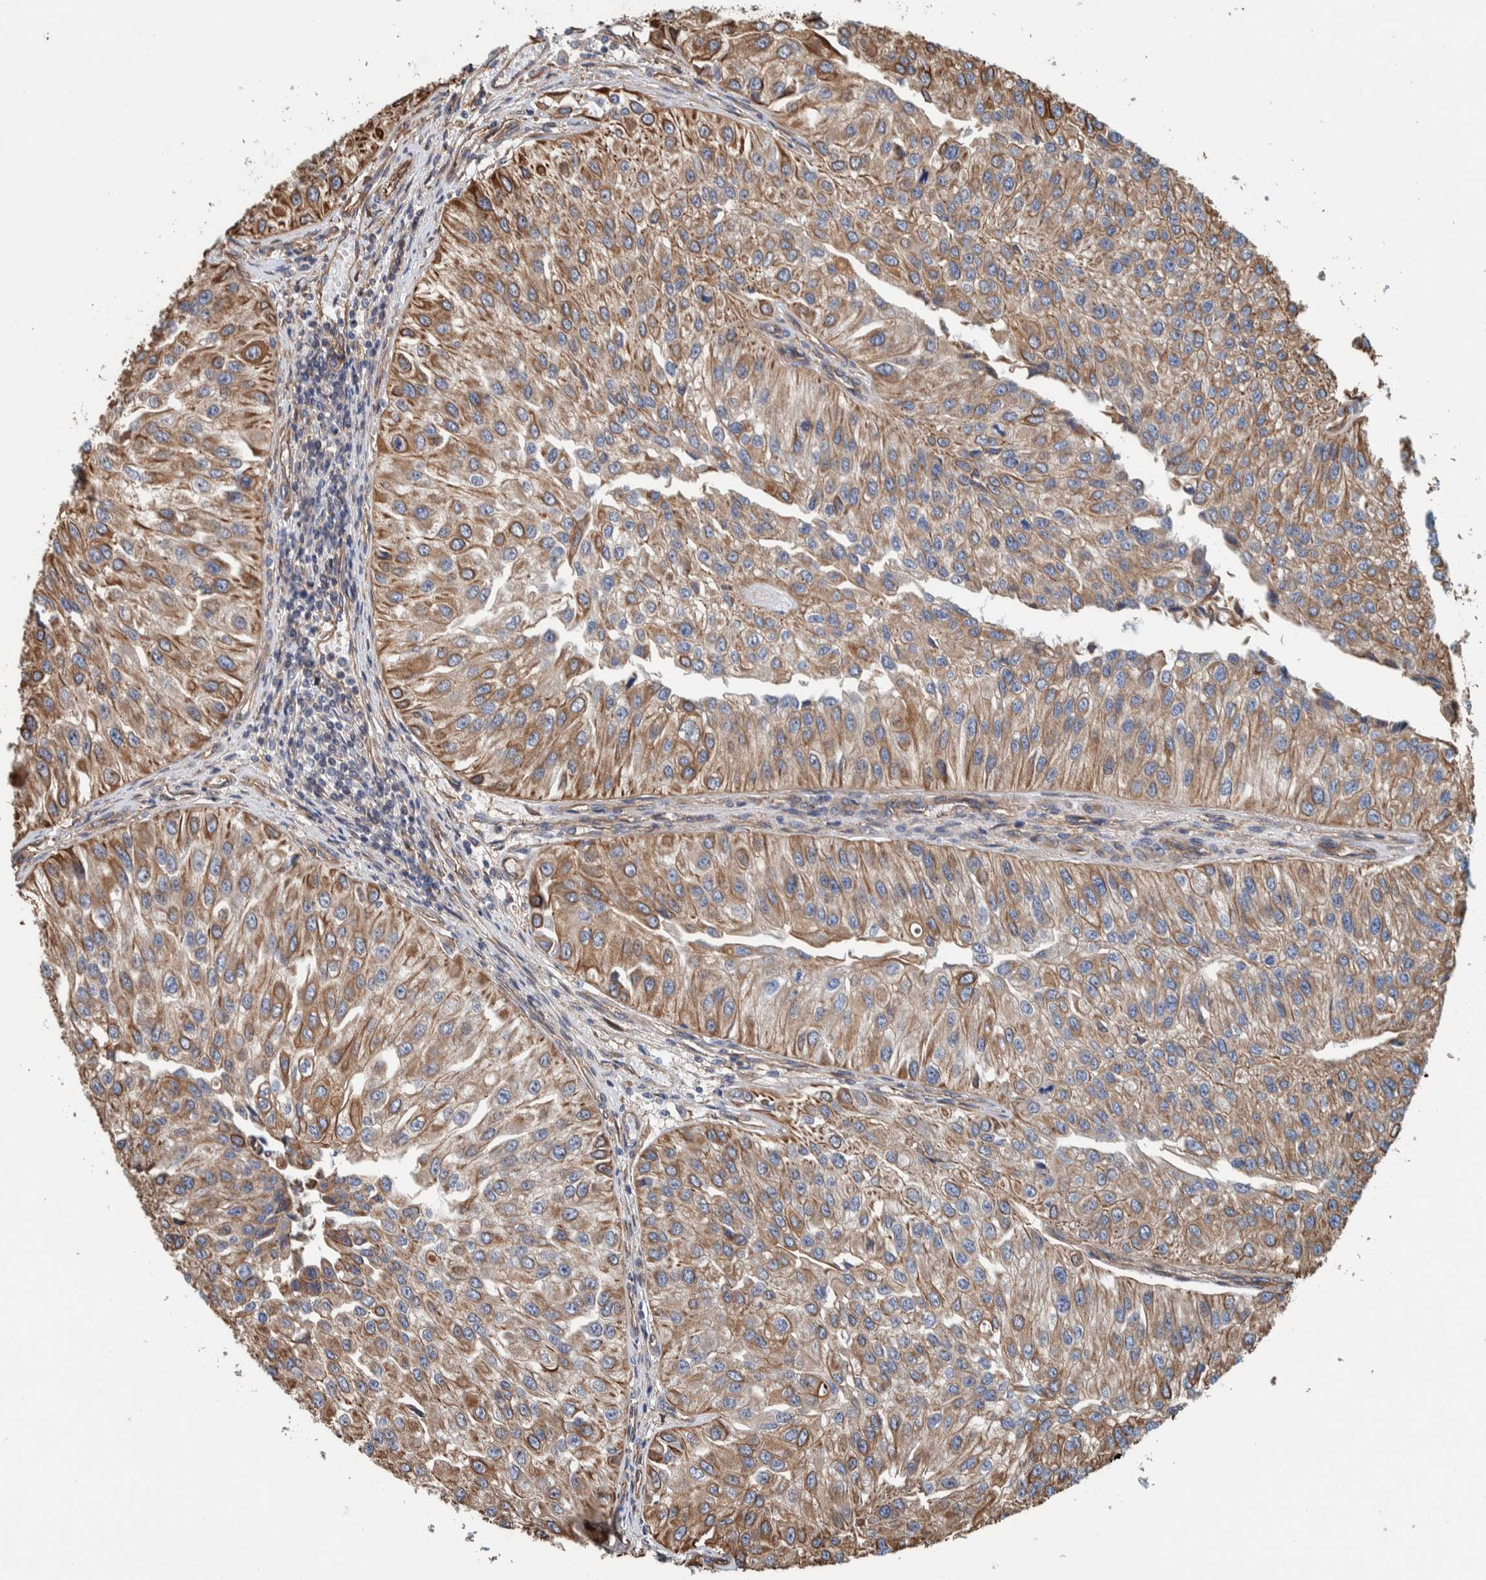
{"staining": {"intensity": "moderate", "quantity": ">75%", "location": "cytoplasmic/membranous"}, "tissue": "urothelial cancer", "cell_type": "Tumor cells", "image_type": "cancer", "snomed": [{"axis": "morphology", "description": "Urothelial carcinoma, High grade"}, {"axis": "topography", "description": "Kidney"}, {"axis": "topography", "description": "Urinary bladder"}], "caption": "Human urothelial cancer stained with a brown dye reveals moderate cytoplasmic/membranous positive staining in about >75% of tumor cells.", "gene": "PKD1L1", "patient": {"sex": "male", "age": 77}}